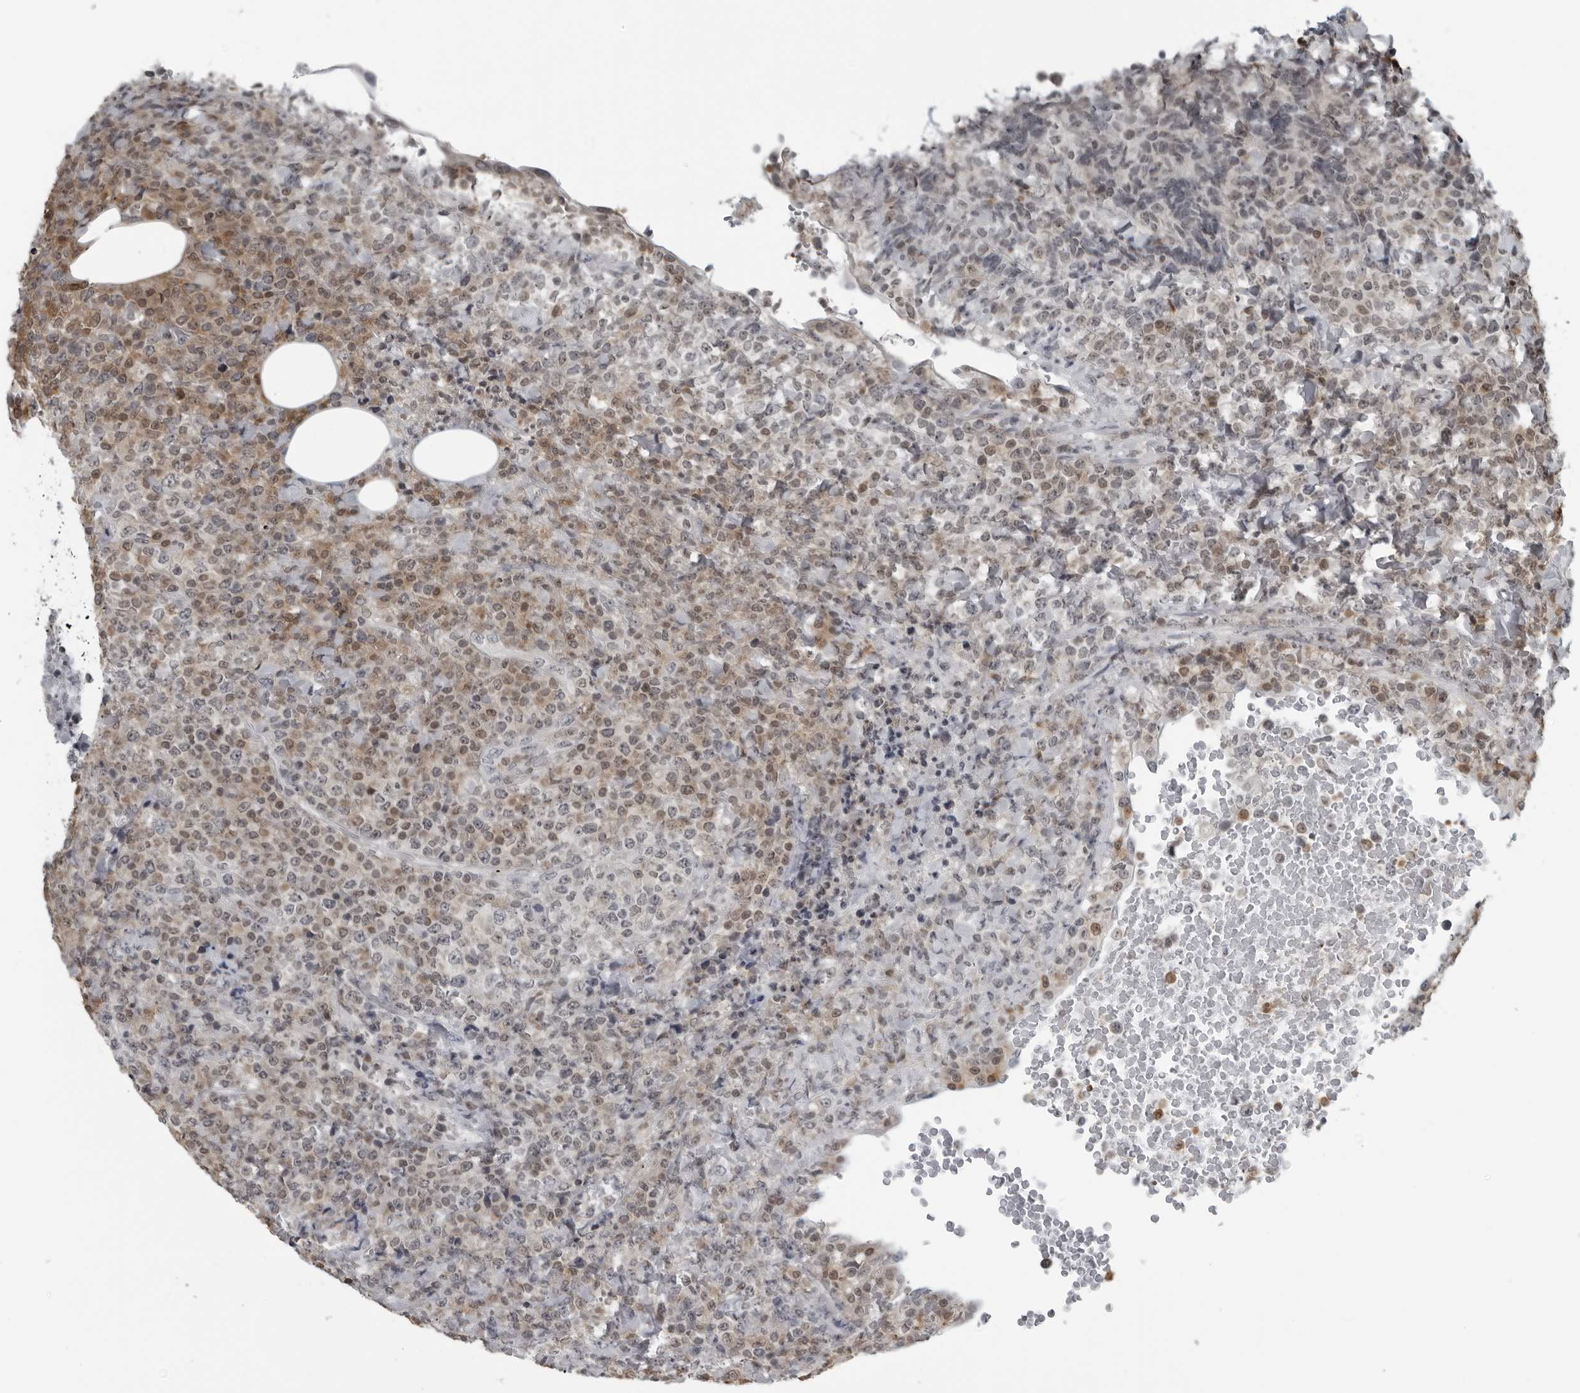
{"staining": {"intensity": "weak", "quantity": "25%-75%", "location": "cytoplasmic/membranous,nuclear"}, "tissue": "lymphoma", "cell_type": "Tumor cells", "image_type": "cancer", "snomed": [{"axis": "morphology", "description": "Malignant lymphoma, non-Hodgkin's type, High grade"}, {"axis": "topography", "description": "Lymph node"}], "caption": "High-grade malignant lymphoma, non-Hodgkin's type stained with a protein marker exhibits weak staining in tumor cells.", "gene": "RTCA", "patient": {"sex": "male", "age": 13}}